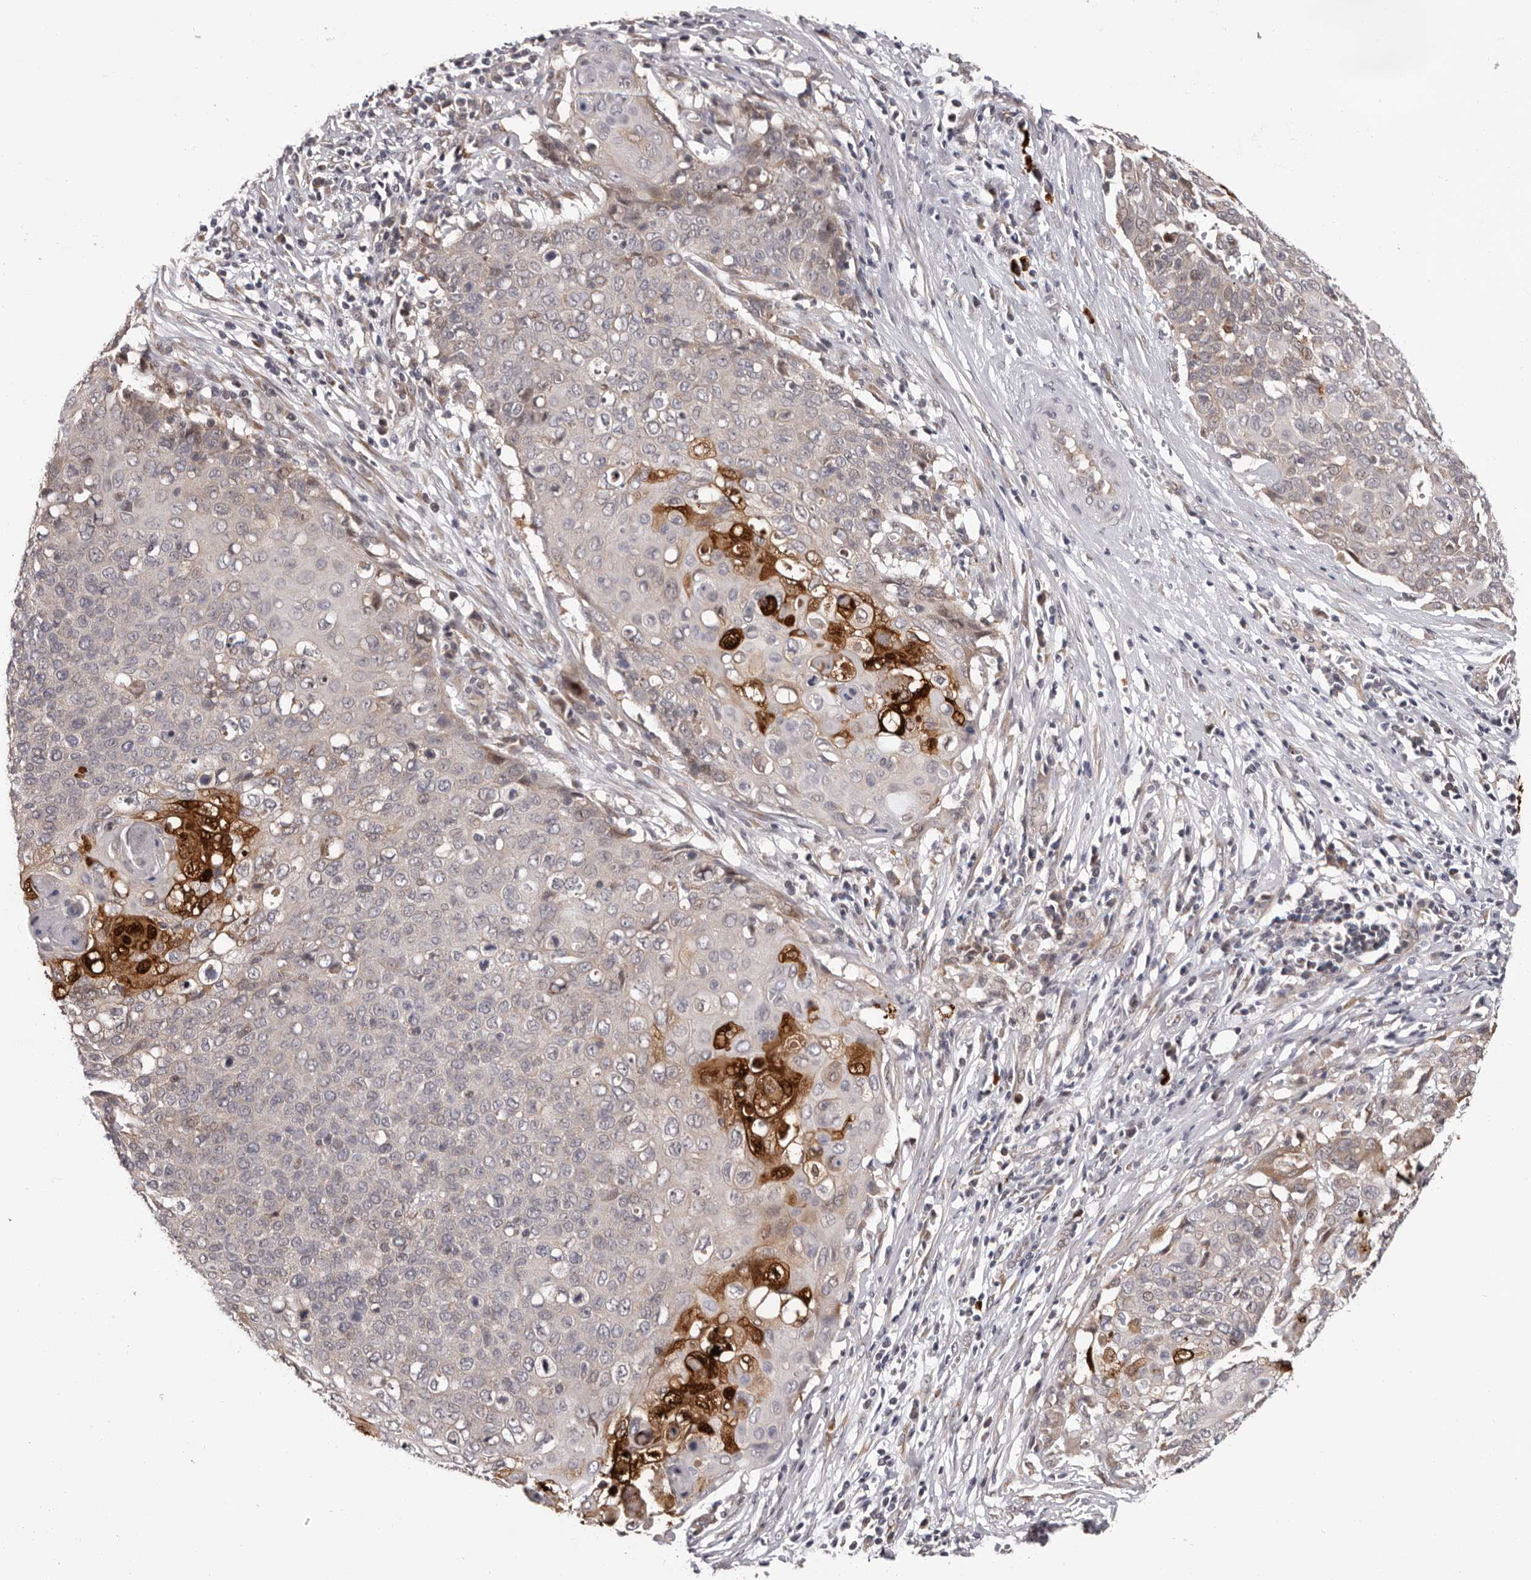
{"staining": {"intensity": "strong", "quantity": "<25%", "location": "cytoplasmic/membranous,nuclear"}, "tissue": "cervical cancer", "cell_type": "Tumor cells", "image_type": "cancer", "snomed": [{"axis": "morphology", "description": "Squamous cell carcinoma, NOS"}, {"axis": "topography", "description": "Cervix"}], "caption": "IHC histopathology image of neoplastic tissue: squamous cell carcinoma (cervical) stained using IHC demonstrates medium levels of strong protein expression localized specifically in the cytoplasmic/membranous and nuclear of tumor cells, appearing as a cytoplasmic/membranous and nuclear brown color.", "gene": "MED8", "patient": {"sex": "female", "age": 39}}